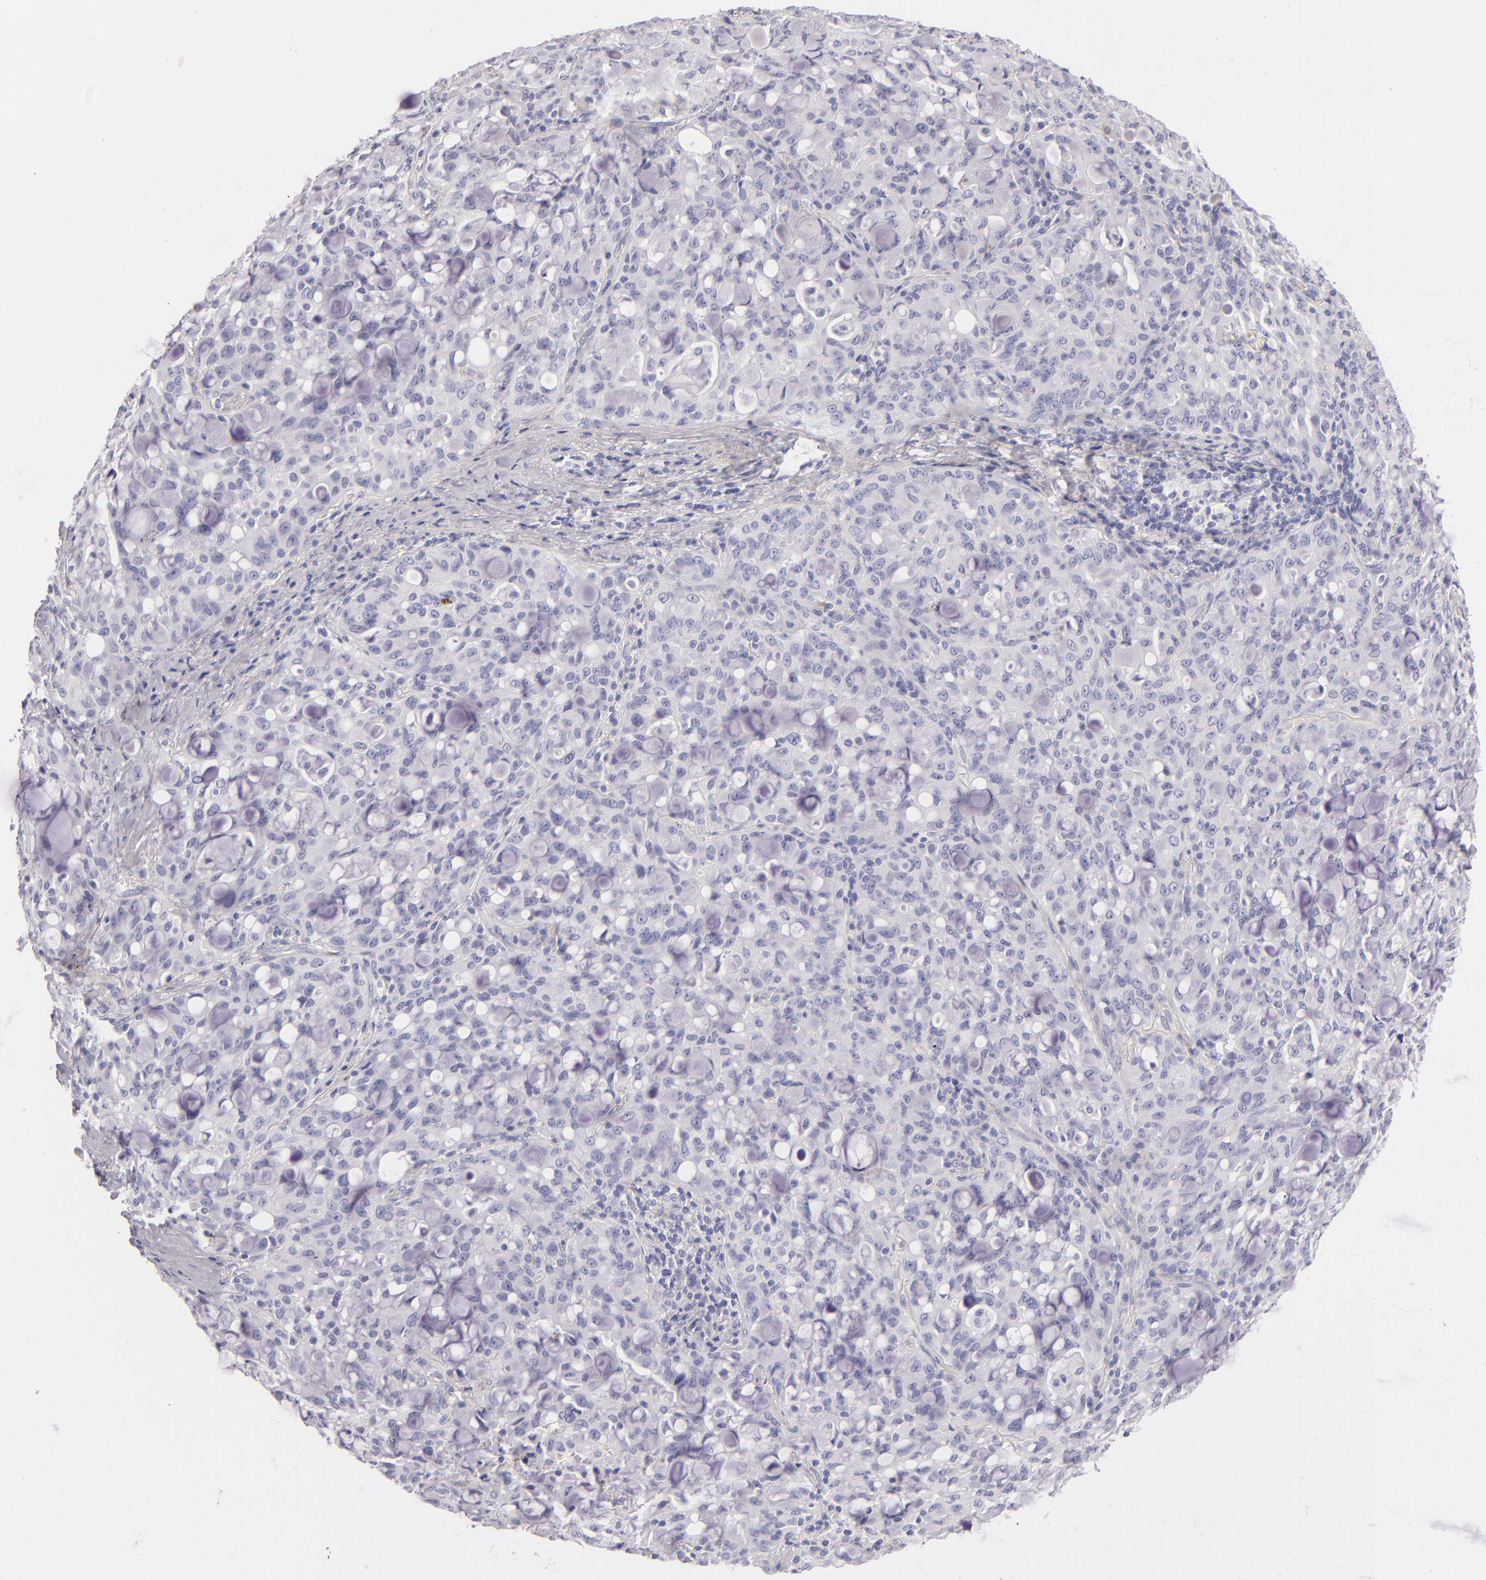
{"staining": {"intensity": "negative", "quantity": "none", "location": "none"}, "tissue": "lung cancer", "cell_type": "Tumor cells", "image_type": "cancer", "snomed": [{"axis": "morphology", "description": "Adenocarcinoma, NOS"}, {"axis": "topography", "description": "Lung"}], "caption": "IHC photomicrograph of neoplastic tissue: lung cancer stained with DAB reveals no significant protein expression in tumor cells.", "gene": "FABP1", "patient": {"sex": "female", "age": 44}}